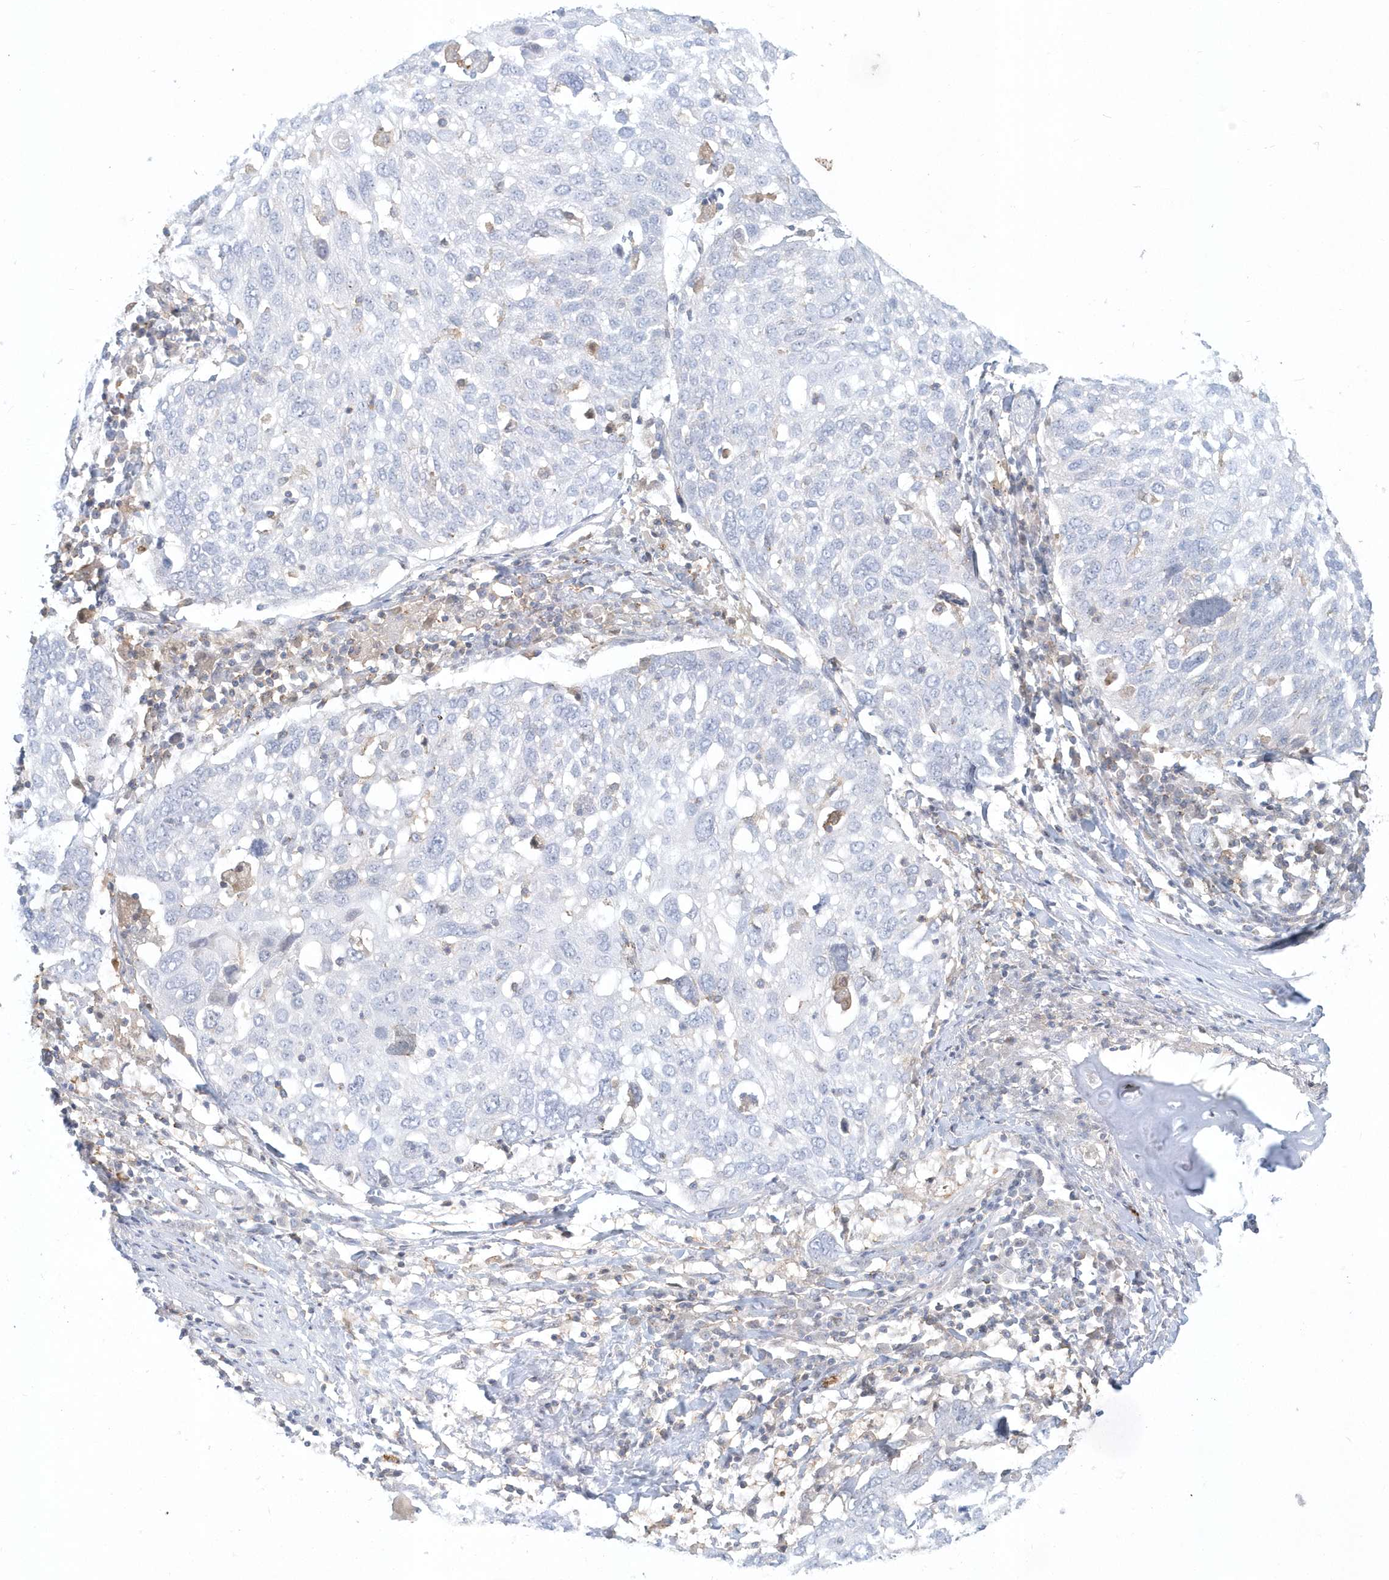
{"staining": {"intensity": "negative", "quantity": "none", "location": "none"}, "tissue": "lung cancer", "cell_type": "Tumor cells", "image_type": "cancer", "snomed": [{"axis": "morphology", "description": "Squamous cell carcinoma, NOS"}, {"axis": "topography", "description": "Lung"}], "caption": "A high-resolution micrograph shows immunohistochemistry staining of squamous cell carcinoma (lung), which shows no significant expression in tumor cells. (Brightfield microscopy of DAB immunohistochemistry (IHC) at high magnification).", "gene": "RNF7", "patient": {"sex": "male", "age": 65}}